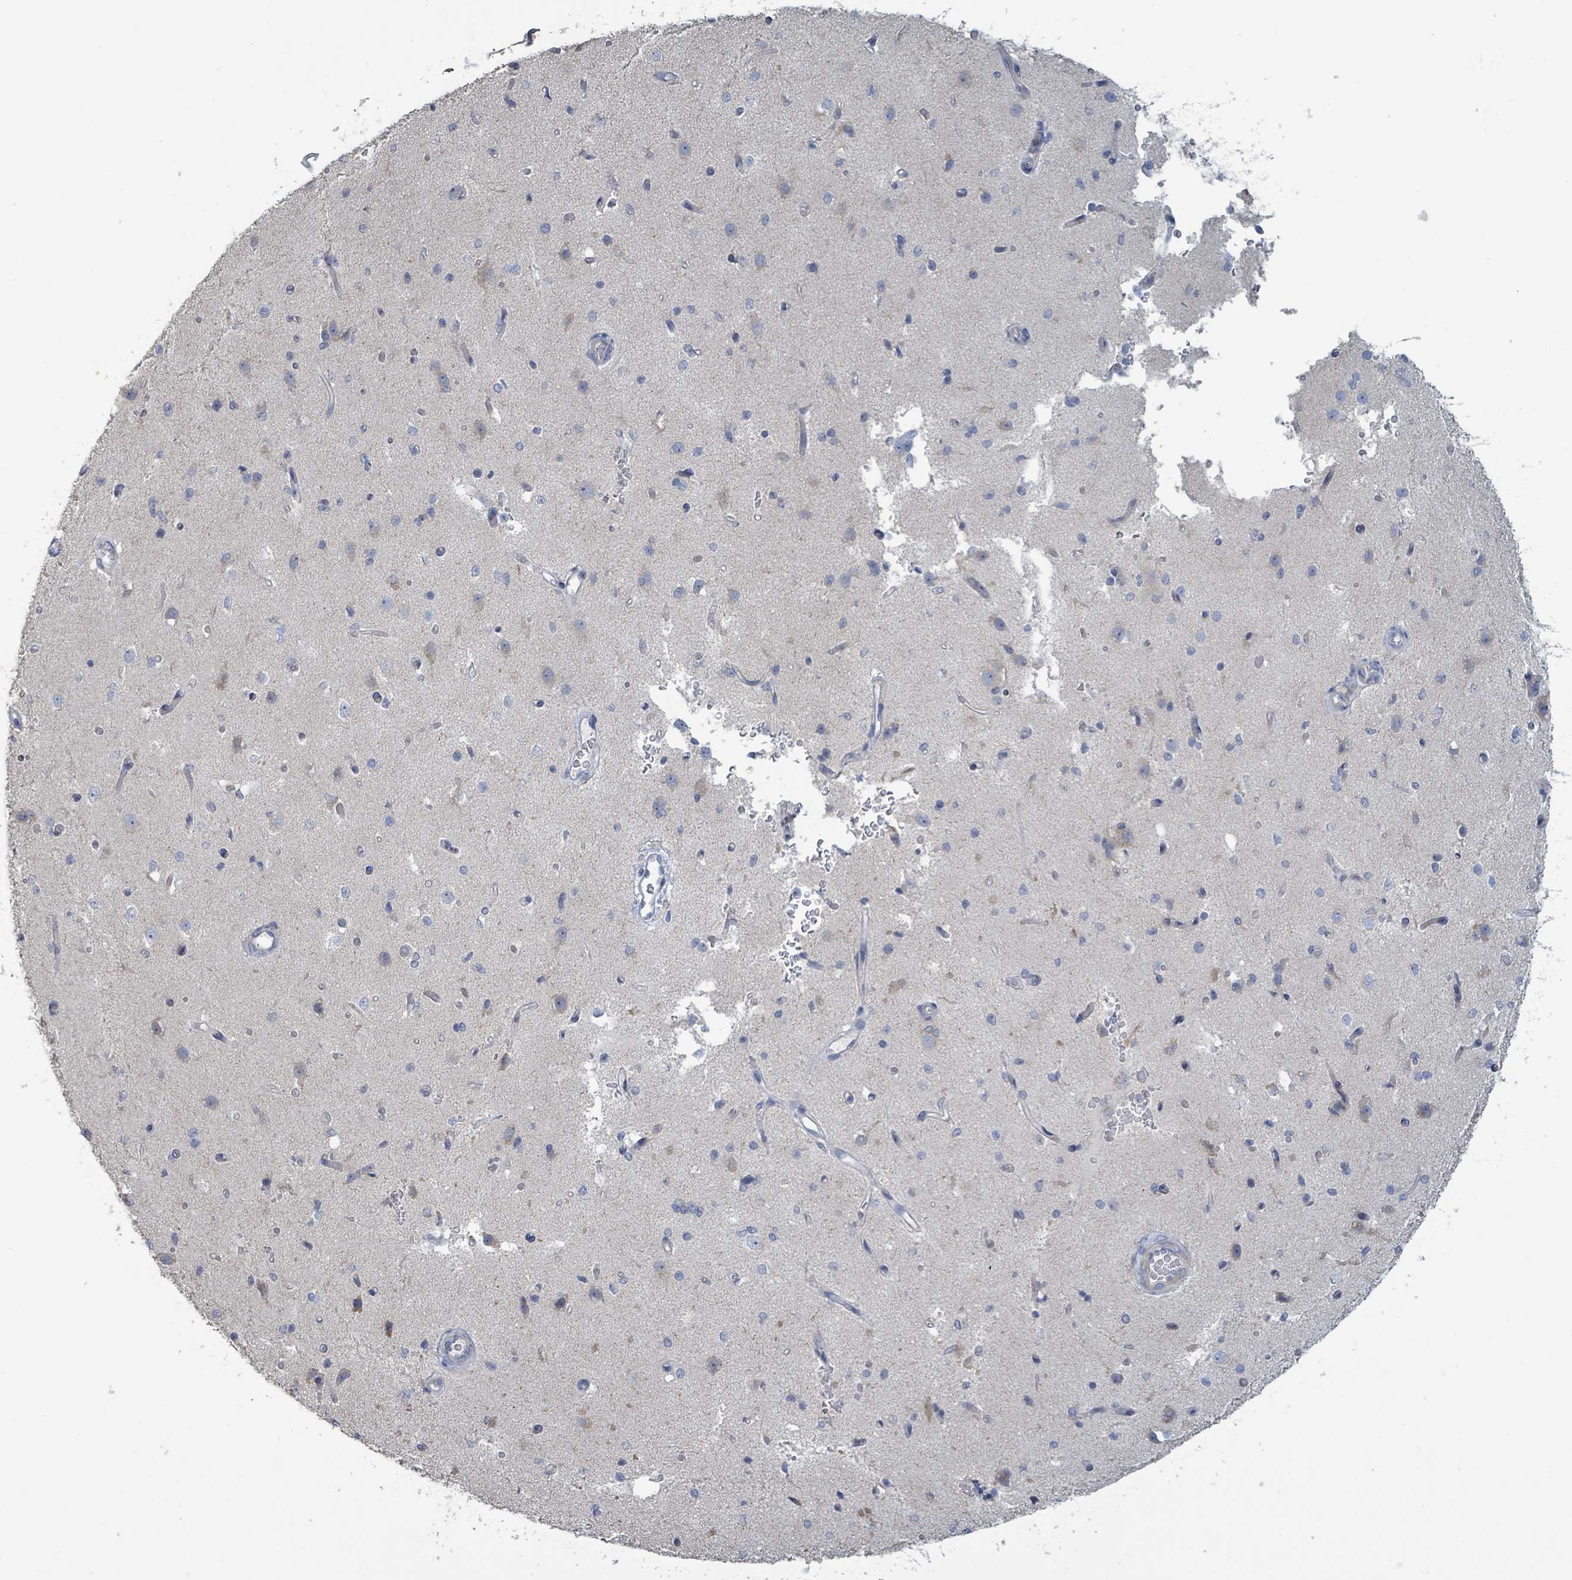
{"staining": {"intensity": "negative", "quantity": "none", "location": "none"}, "tissue": "cerebral cortex", "cell_type": "Endothelial cells", "image_type": "normal", "snomed": [{"axis": "morphology", "description": "Normal tissue, NOS"}, {"axis": "morphology", "description": "Inflammation, NOS"}, {"axis": "topography", "description": "Cerebral cortex"}], "caption": "Endothelial cells are negative for protein expression in normal human cerebral cortex. (DAB immunohistochemistry (IHC) visualized using brightfield microscopy, high magnification).", "gene": "RPL32", "patient": {"sex": "male", "age": 6}}